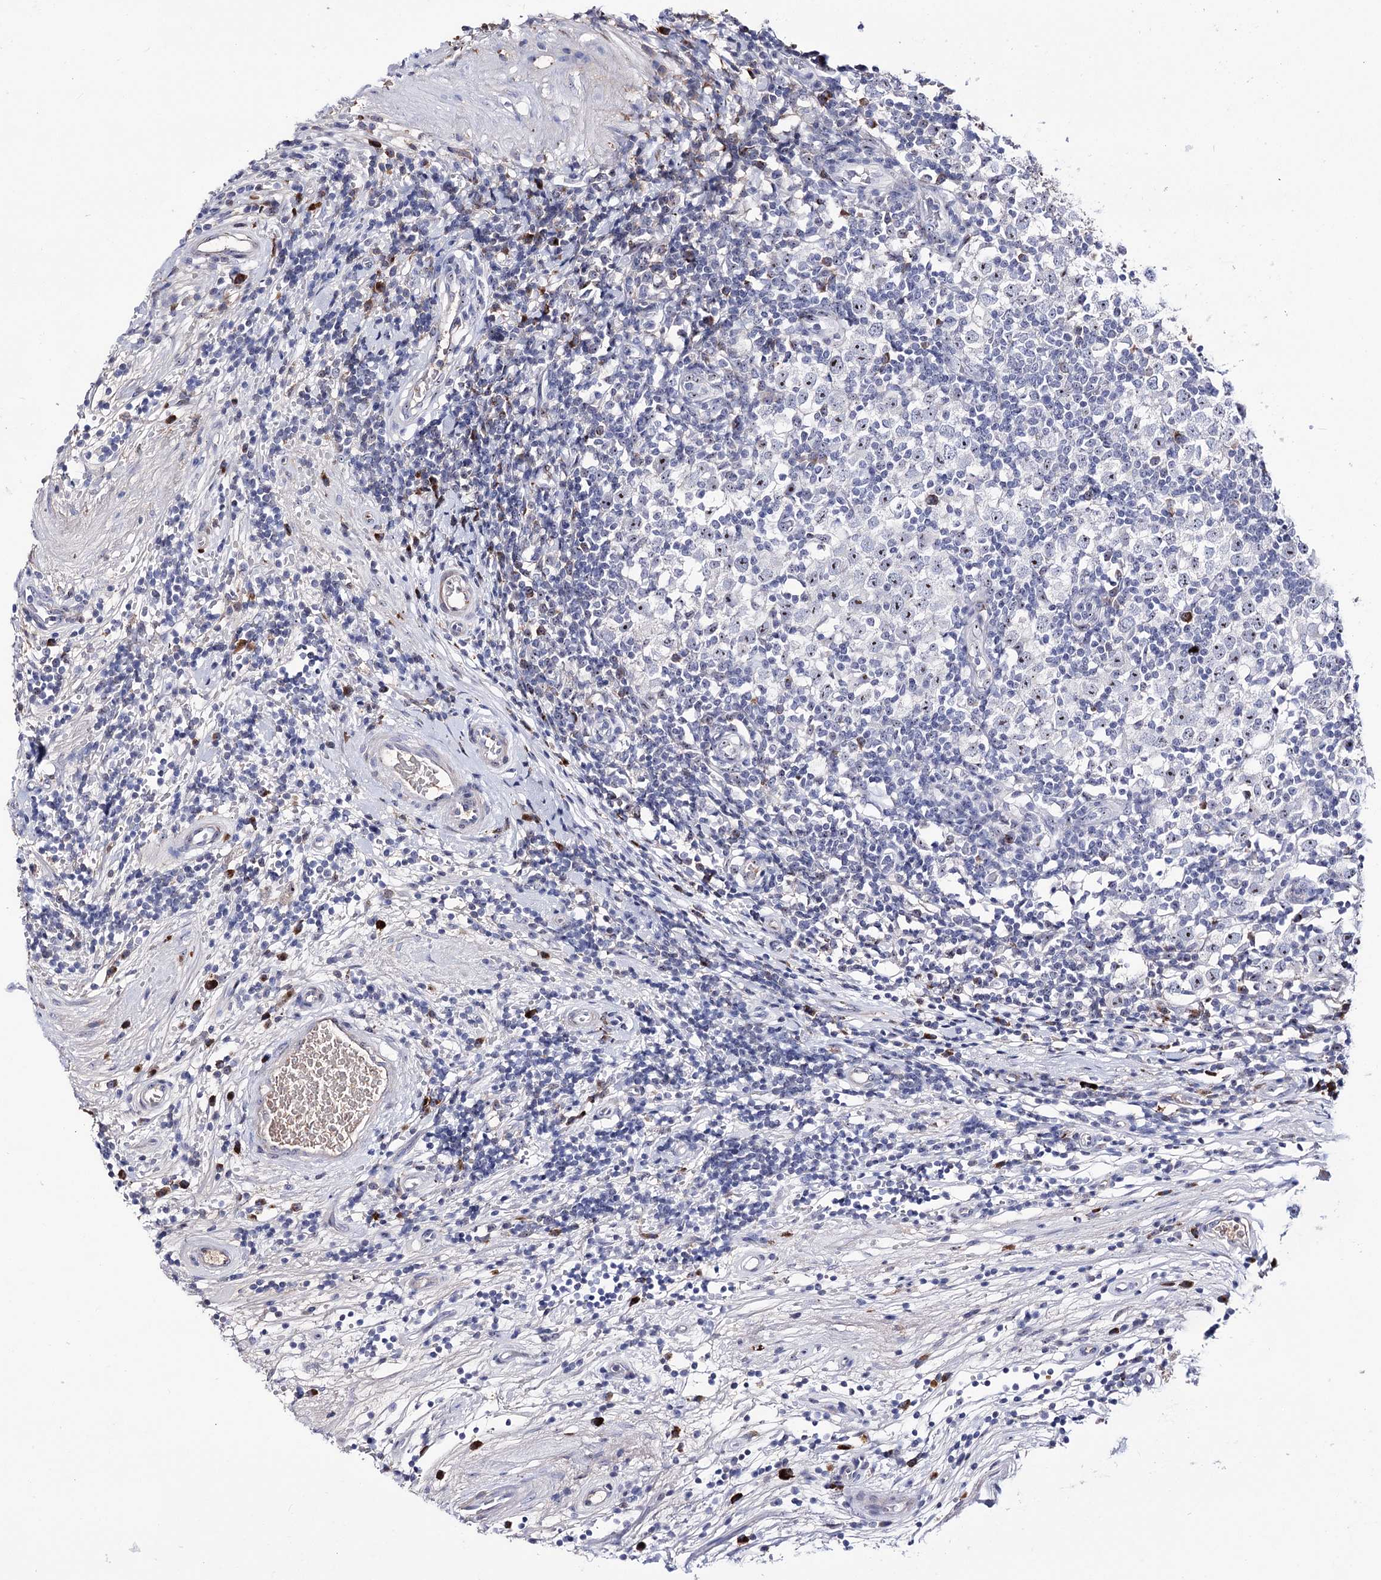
{"staining": {"intensity": "moderate", "quantity": "25%-75%", "location": "nuclear"}, "tissue": "testis cancer", "cell_type": "Tumor cells", "image_type": "cancer", "snomed": [{"axis": "morphology", "description": "Seminoma, NOS"}, {"axis": "topography", "description": "Testis"}], "caption": "DAB (3,3'-diaminobenzidine) immunohistochemical staining of testis cancer demonstrates moderate nuclear protein expression in approximately 25%-75% of tumor cells. The protein of interest is shown in brown color, while the nuclei are stained blue.", "gene": "PCGF5", "patient": {"sex": "male", "age": 65}}